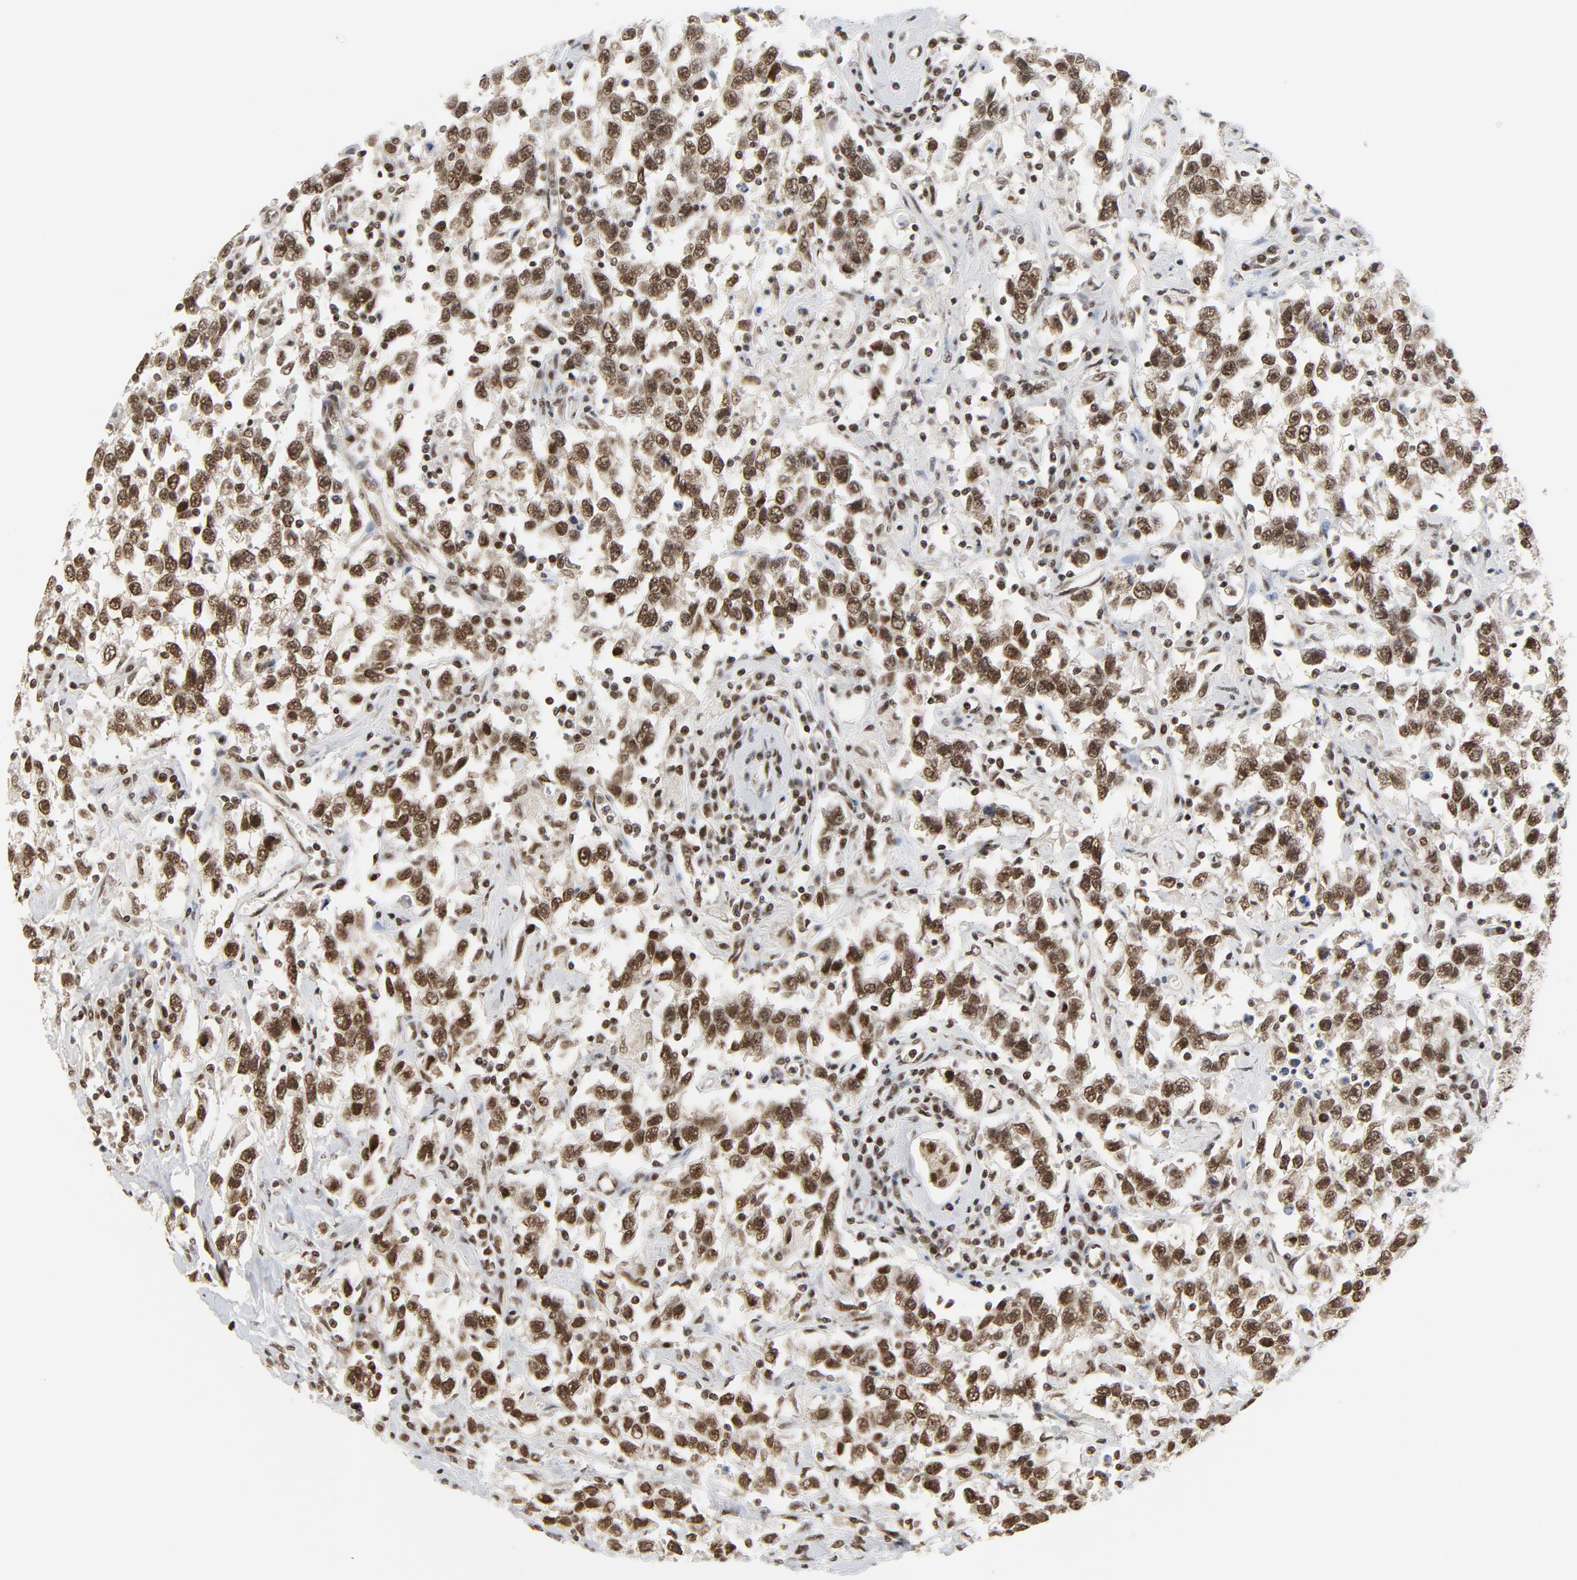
{"staining": {"intensity": "strong", "quantity": ">75%", "location": "nuclear"}, "tissue": "testis cancer", "cell_type": "Tumor cells", "image_type": "cancer", "snomed": [{"axis": "morphology", "description": "Seminoma, NOS"}, {"axis": "topography", "description": "Testis"}], "caption": "Strong nuclear positivity for a protein is identified in approximately >75% of tumor cells of seminoma (testis) using IHC.", "gene": "ERCC1", "patient": {"sex": "male", "age": 41}}